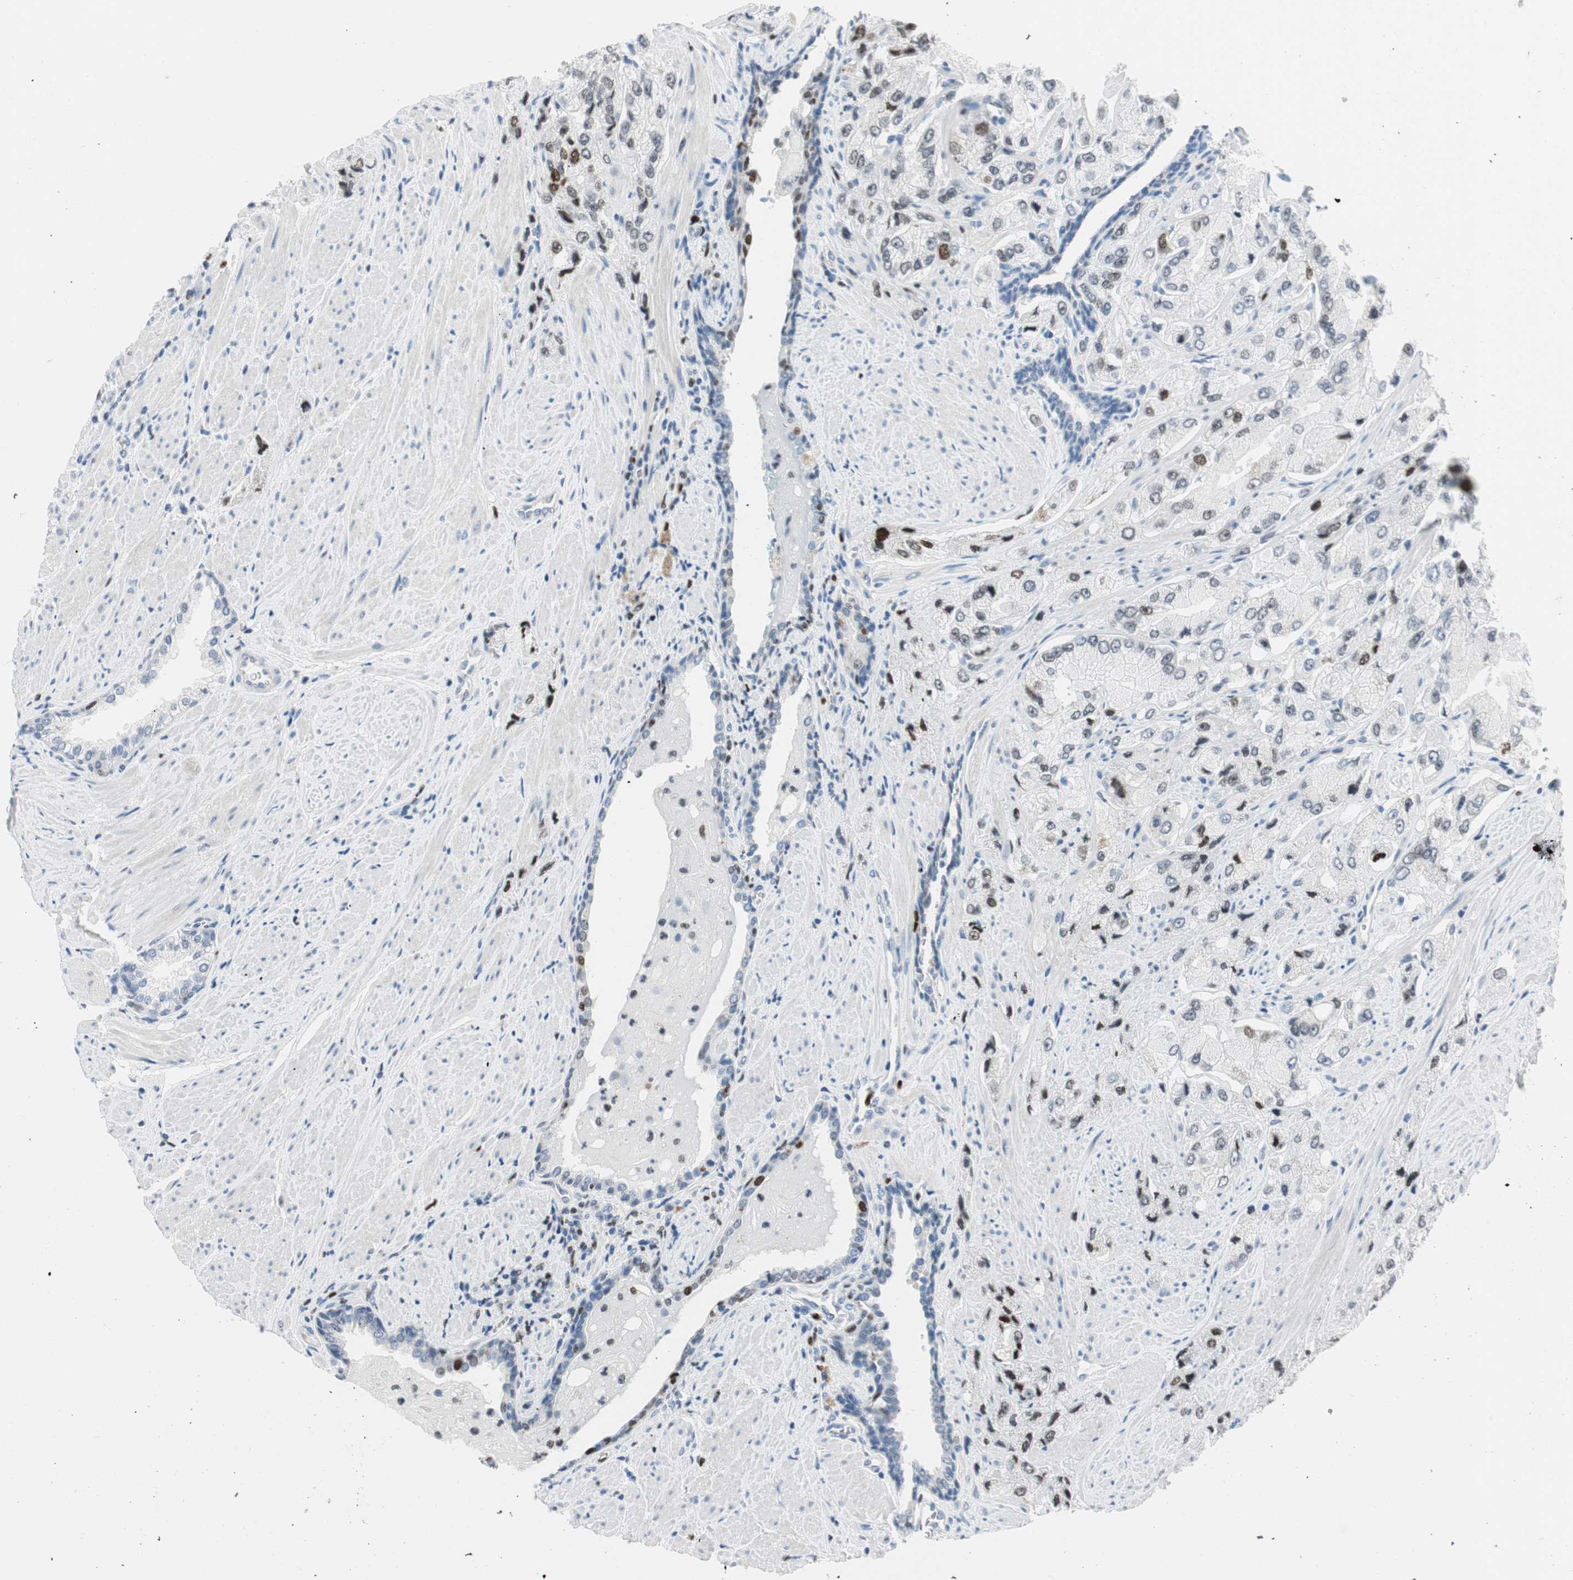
{"staining": {"intensity": "moderate", "quantity": "<25%", "location": "nuclear"}, "tissue": "prostate cancer", "cell_type": "Tumor cells", "image_type": "cancer", "snomed": [{"axis": "morphology", "description": "Adenocarcinoma, High grade"}, {"axis": "topography", "description": "Prostate"}], "caption": "A micrograph of human high-grade adenocarcinoma (prostate) stained for a protein reveals moderate nuclear brown staining in tumor cells.", "gene": "EZH2", "patient": {"sex": "male", "age": 58}}